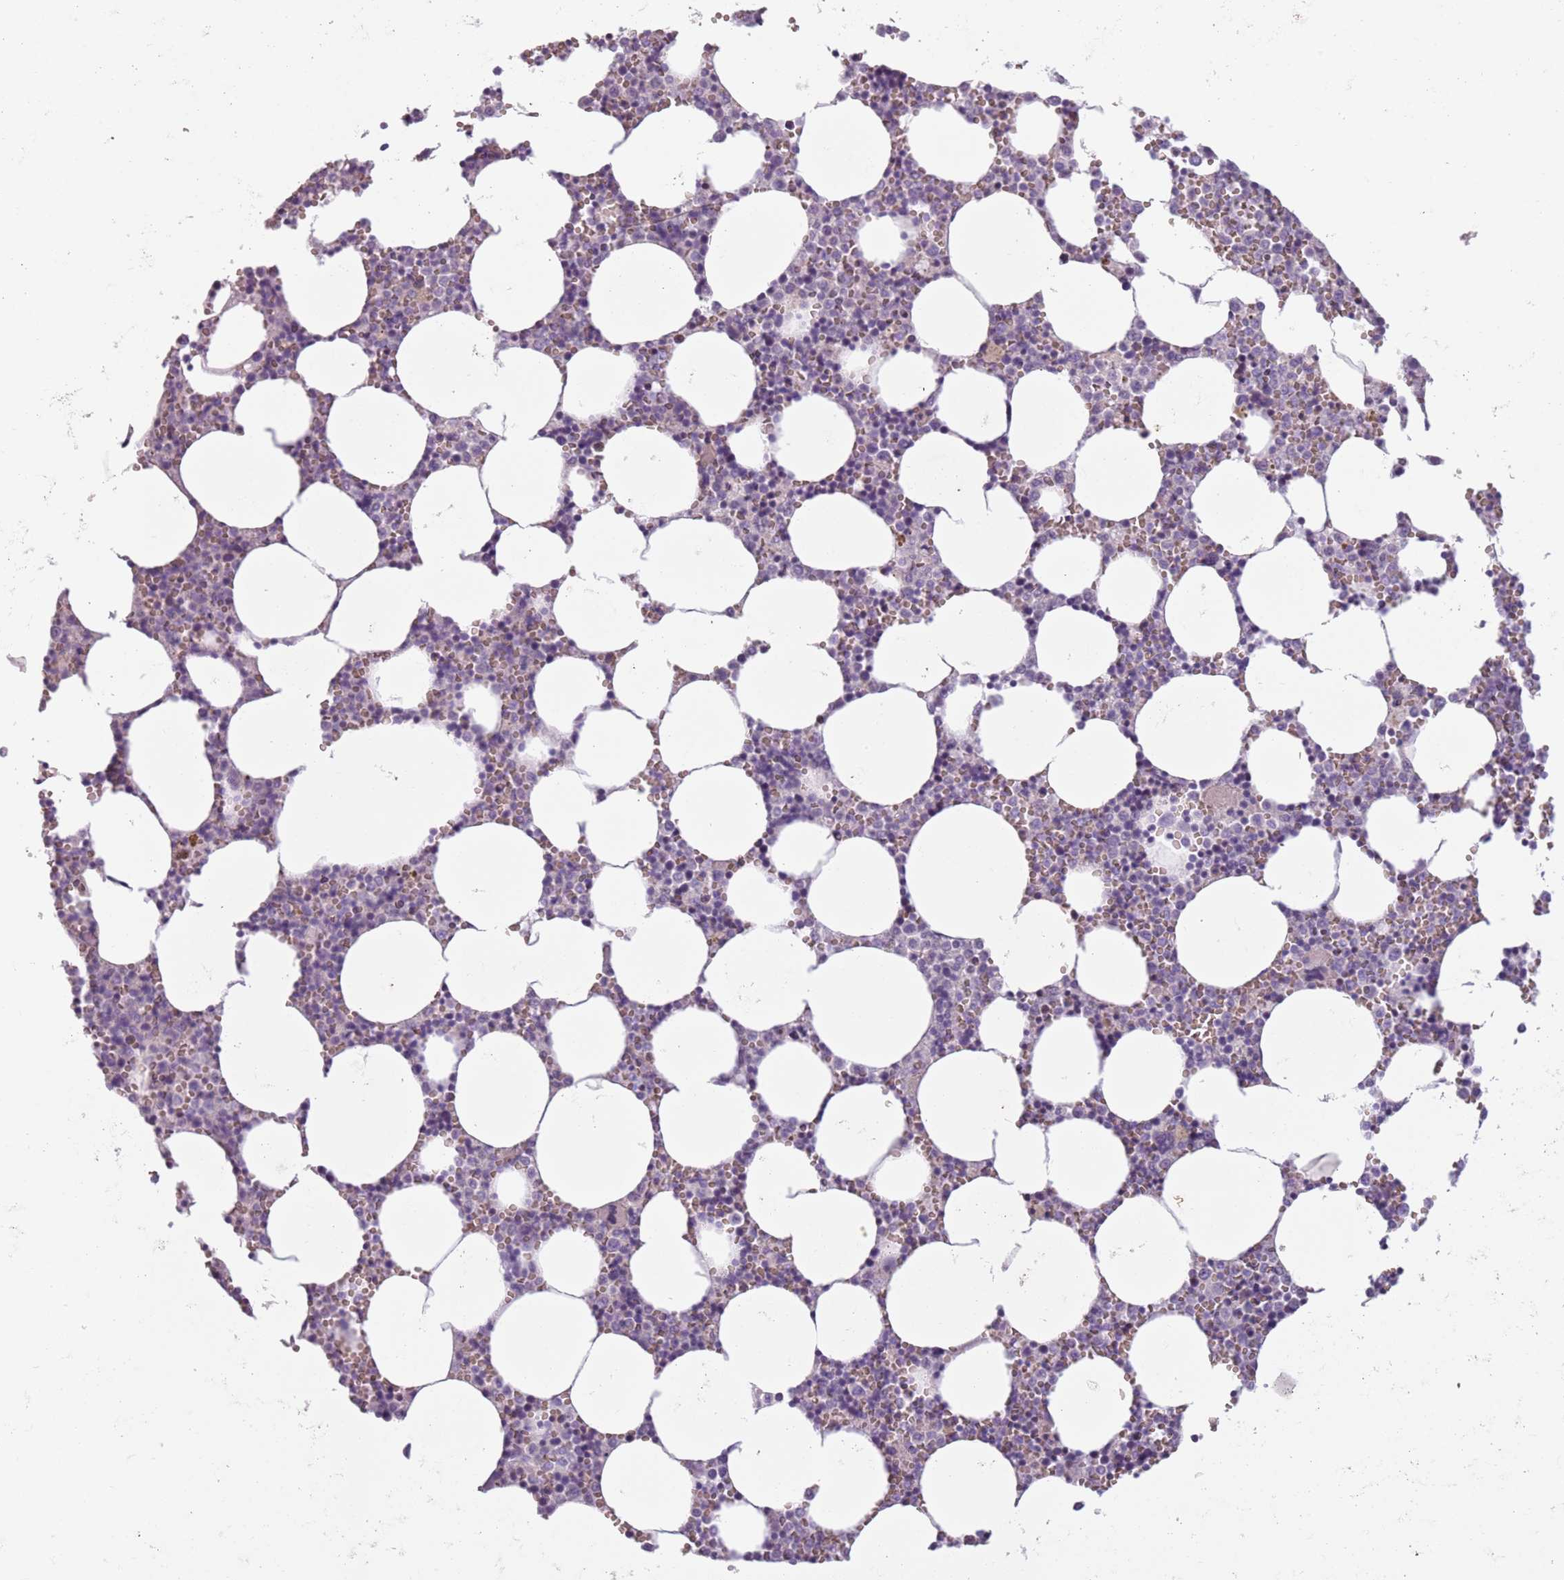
{"staining": {"intensity": "weak", "quantity": "<25%", "location": "cytoplasmic/membranous"}, "tissue": "bone marrow", "cell_type": "Hematopoietic cells", "image_type": "normal", "snomed": [{"axis": "morphology", "description": "Normal tissue, NOS"}, {"axis": "topography", "description": "Bone marrow"}], "caption": "High magnification brightfield microscopy of normal bone marrow stained with DAB (brown) and counterstained with hematoxylin (blue): hematopoietic cells show no significant staining.", "gene": "MEGF8", "patient": {"sex": "female", "age": 64}}